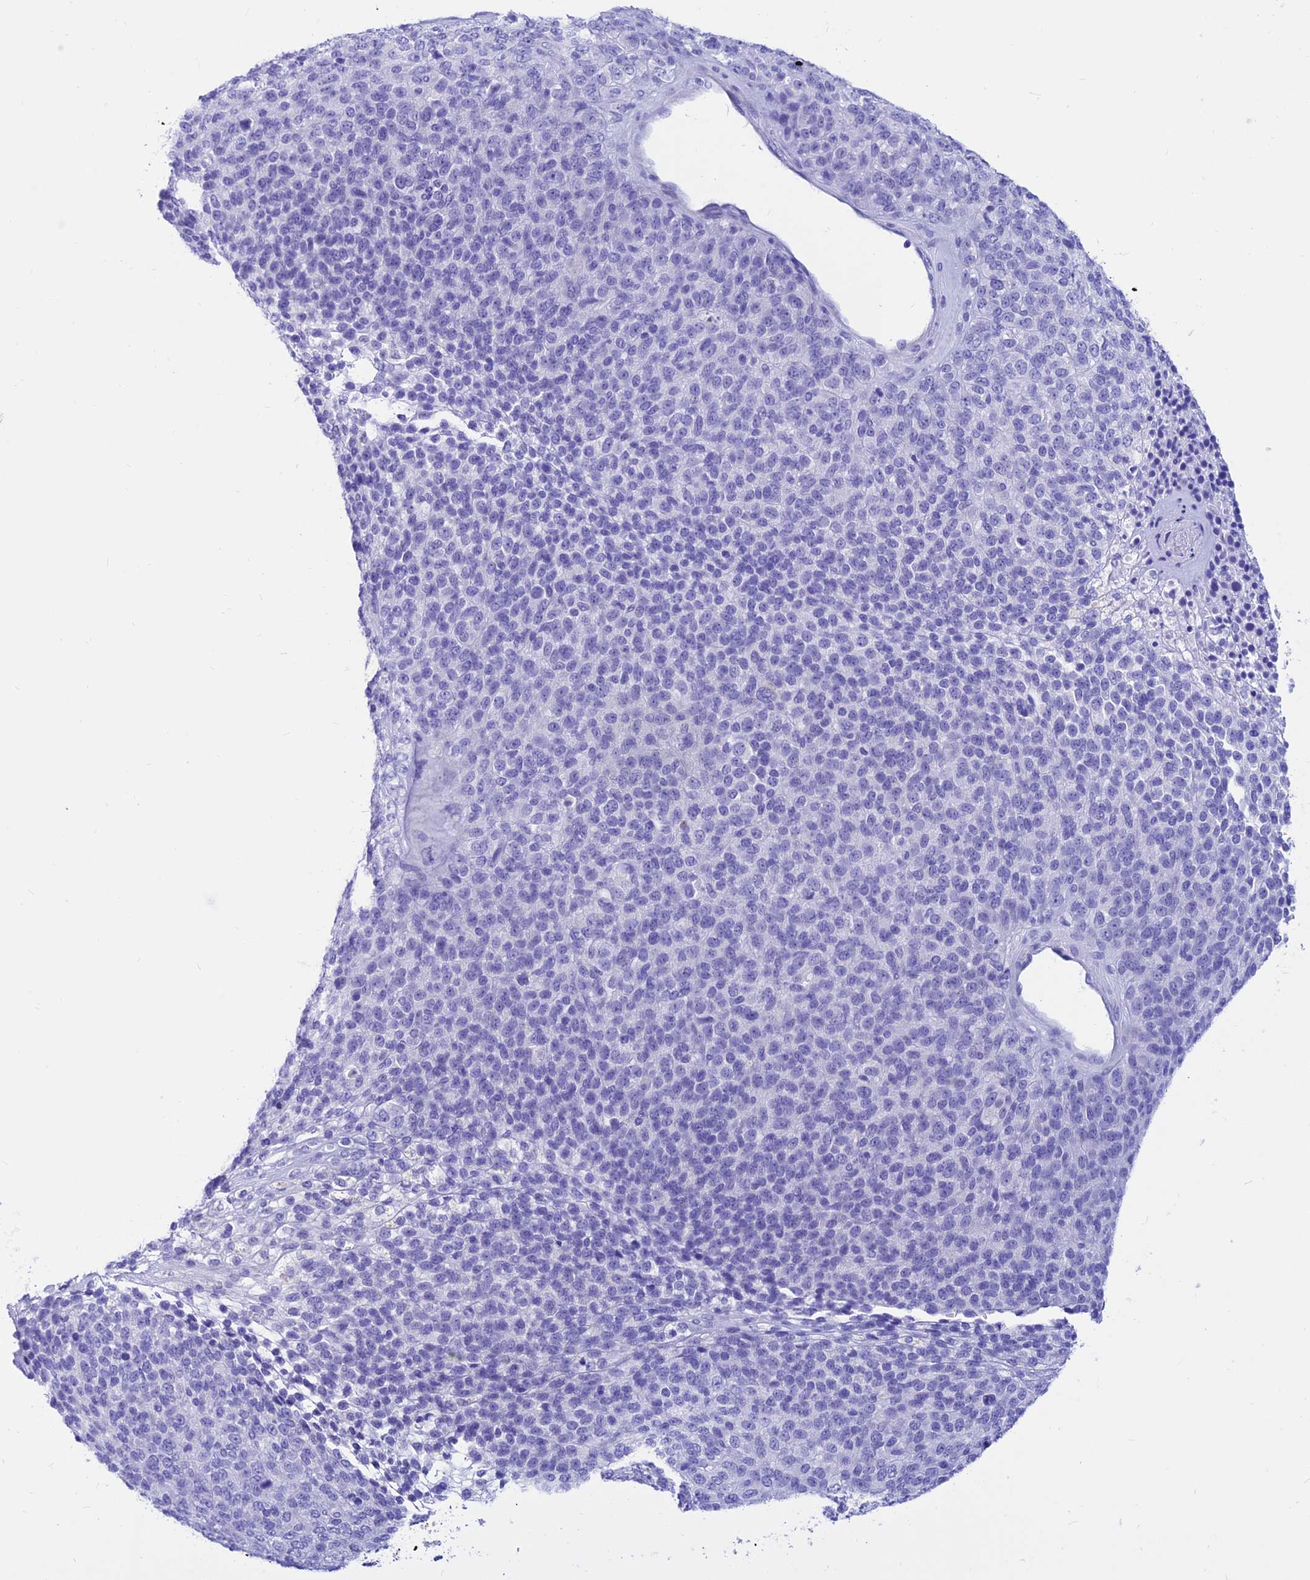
{"staining": {"intensity": "negative", "quantity": "none", "location": "none"}, "tissue": "melanoma", "cell_type": "Tumor cells", "image_type": "cancer", "snomed": [{"axis": "morphology", "description": "Malignant melanoma, Metastatic site"}, {"axis": "topography", "description": "Brain"}], "caption": "DAB immunohistochemical staining of human malignant melanoma (metastatic site) displays no significant positivity in tumor cells.", "gene": "PRNP", "patient": {"sex": "female", "age": 56}}